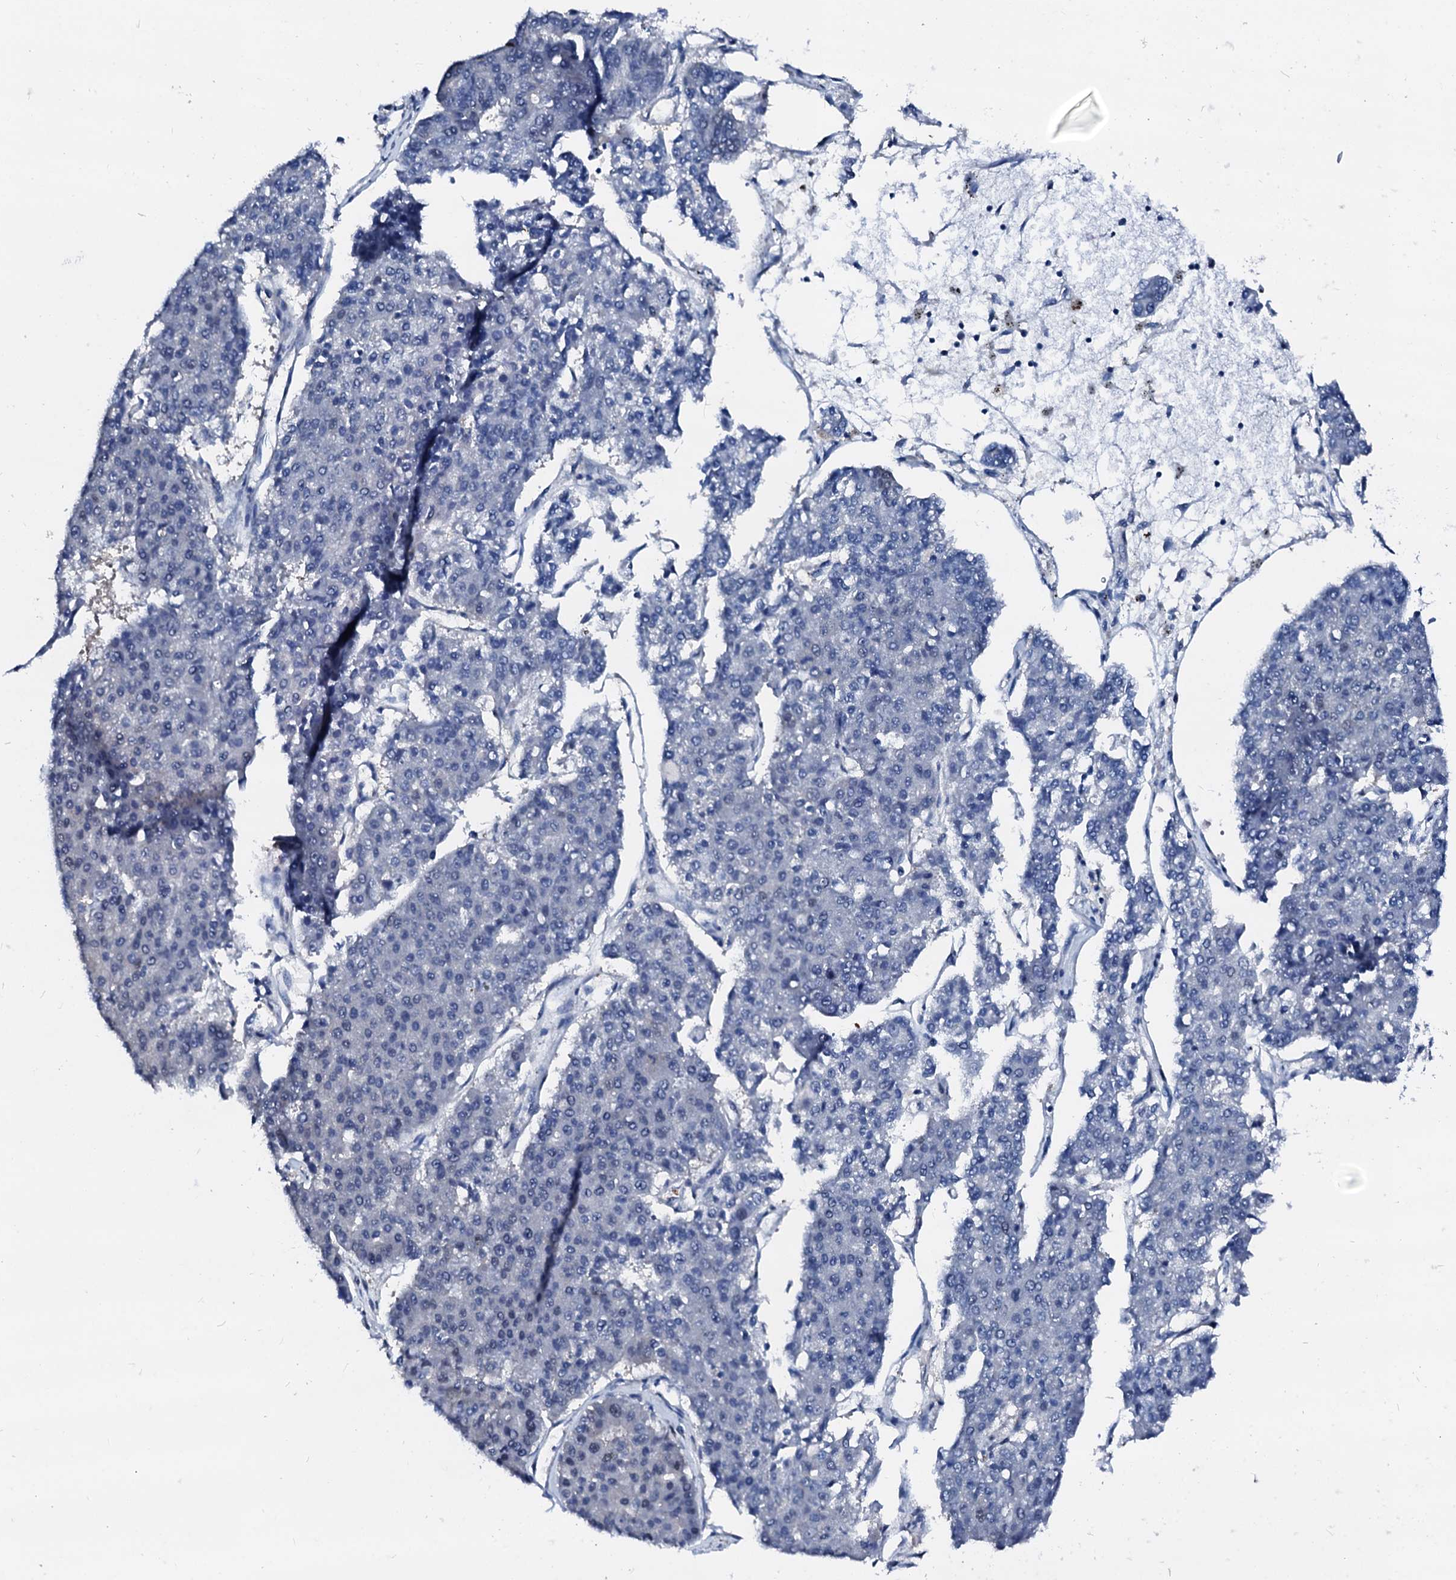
{"staining": {"intensity": "negative", "quantity": "none", "location": "none"}, "tissue": "pancreatic cancer", "cell_type": "Tumor cells", "image_type": "cancer", "snomed": [{"axis": "morphology", "description": "Adenocarcinoma, NOS"}, {"axis": "topography", "description": "Pancreas"}], "caption": "Tumor cells show no significant protein positivity in pancreatic adenocarcinoma.", "gene": "CSN2", "patient": {"sex": "male", "age": 50}}